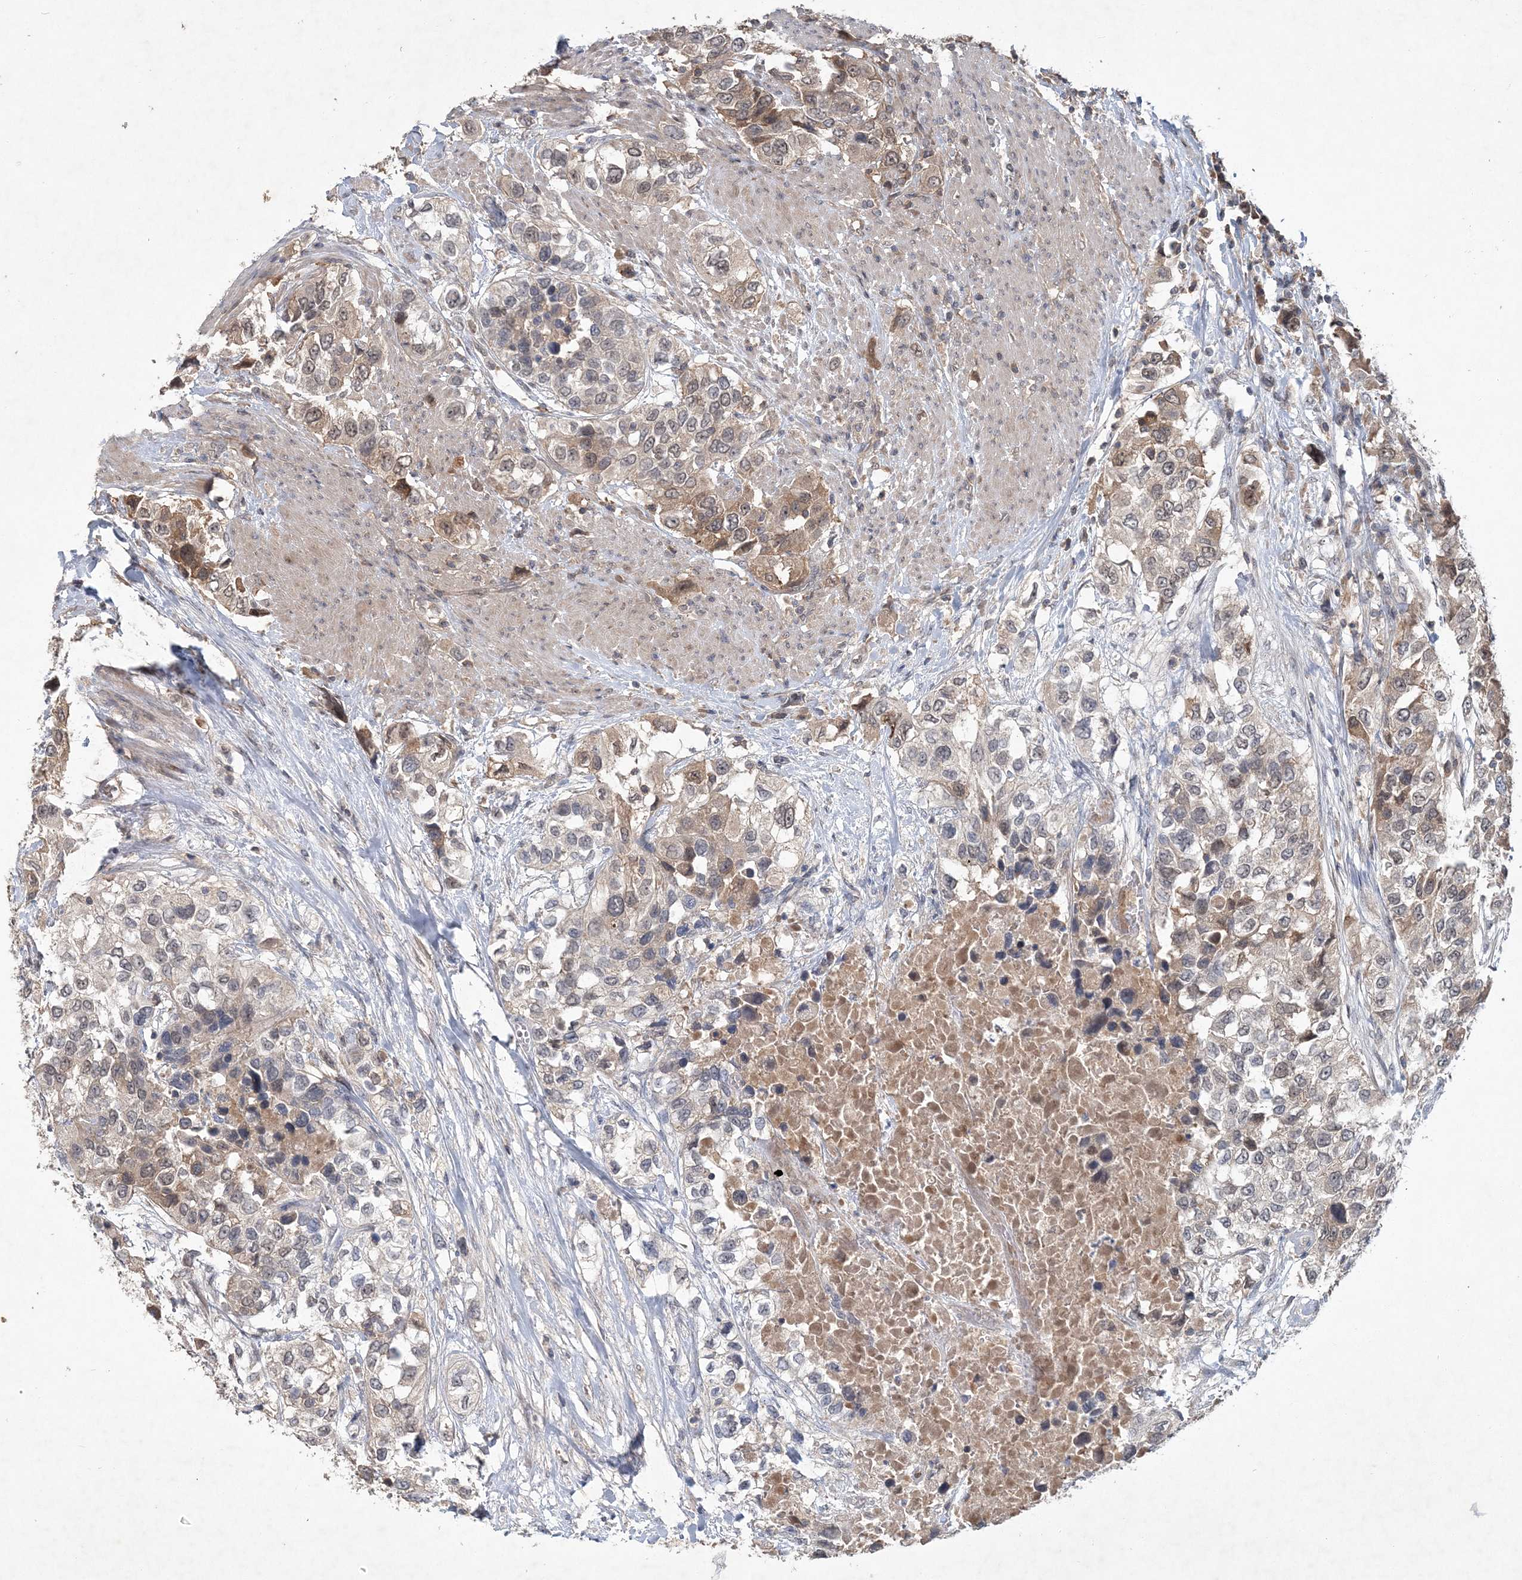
{"staining": {"intensity": "moderate", "quantity": "<25%", "location": "cytoplasmic/membranous"}, "tissue": "urothelial cancer", "cell_type": "Tumor cells", "image_type": "cancer", "snomed": [{"axis": "morphology", "description": "Urothelial carcinoma, High grade"}, {"axis": "topography", "description": "Urinary bladder"}], "caption": "Immunohistochemical staining of urothelial carcinoma (high-grade) reveals moderate cytoplasmic/membranous protein staining in about <25% of tumor cells.", "gene": "RNF25", "patient": {"sex": "female", "age": 80}}